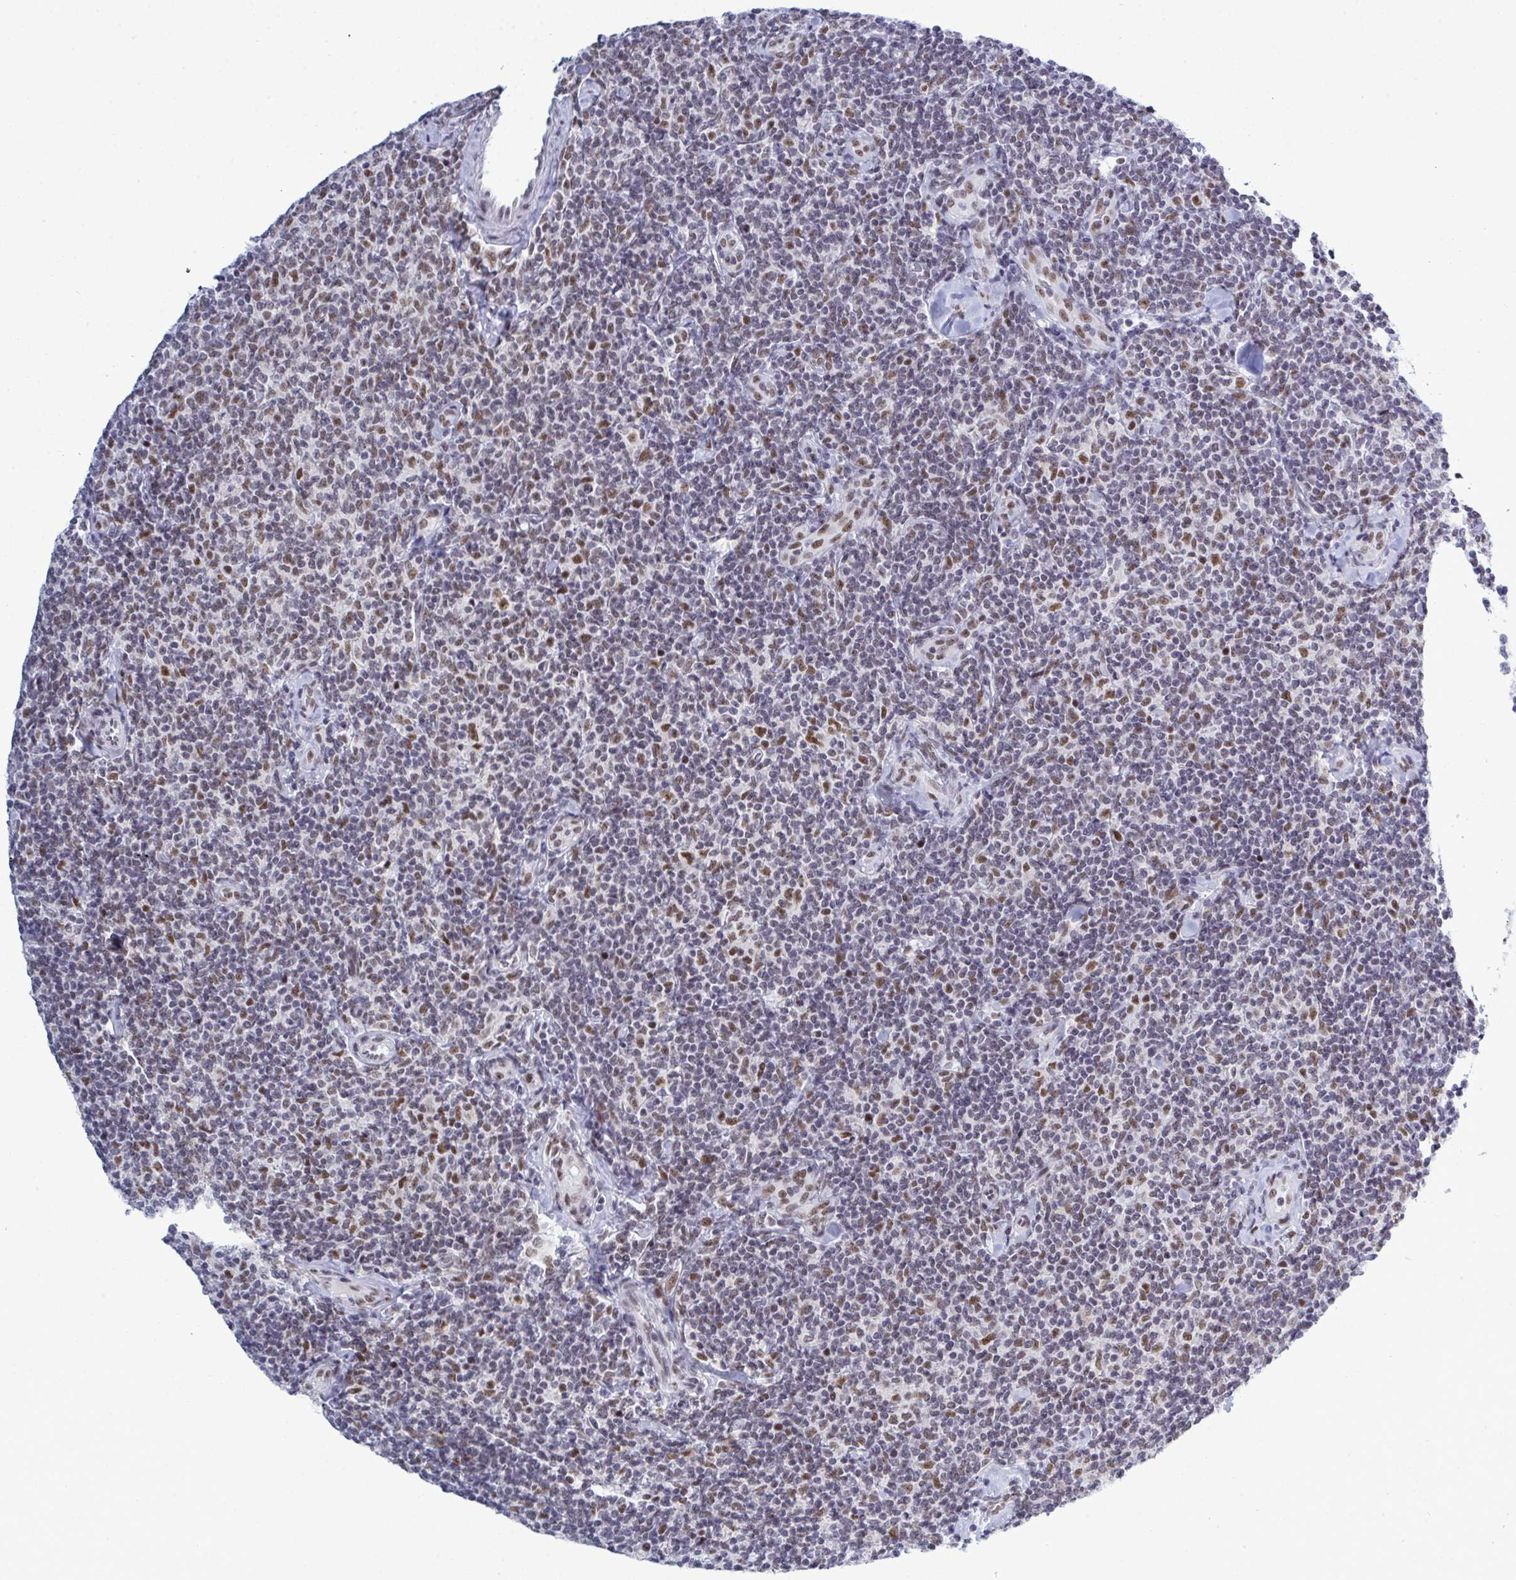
{"staining": {"intensity": "moderate", "quantity": "<25%", "location": "nuclear"}, "tissue": "lymphoma", "cell_type": "Tumor cells", "image_type": "cancer", "snomed": [{"axis": "morphology", "description": "Malignant lymphoma, non-Hodgkin's type, Low grade"}, {"axis": "topography", "description": "Lymph node"}], "caption": "Protein positivity by immunohistochemistry (IHC) shows moderate nuclear expression in approximately <25% of tumor cells in low-grade malignant lymphoma, non-Hodgkin's type.", "gene": "PPP1R10", "patient": {"sex": "female", "age": 56}}